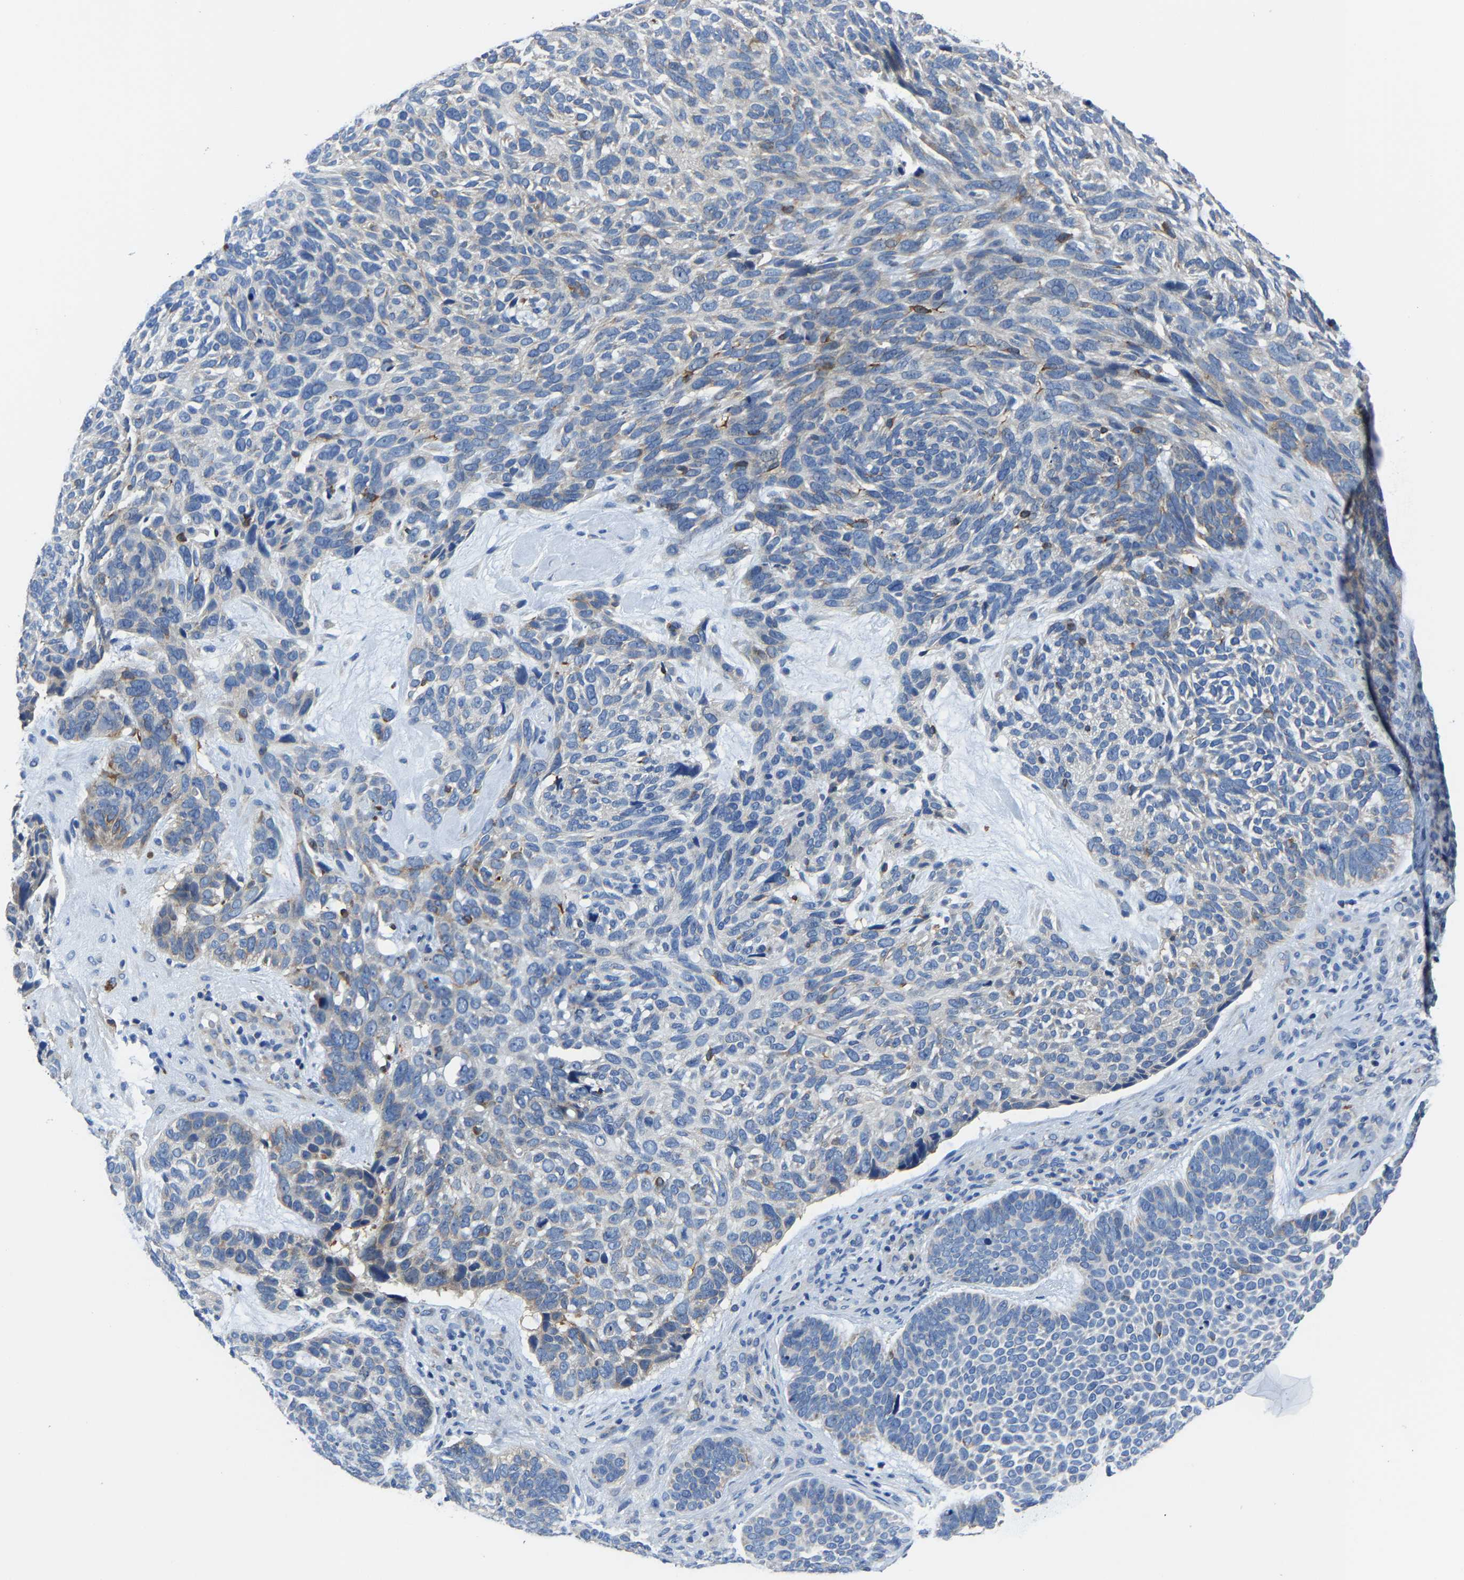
{"staining": {"intensity": "weak", "quantity": "<25%", "location": "cytoplasmic/membranous"}, "tissue": "skin cancer", "cell_type": "Tumor cells", "image_type": "cancer", "snomed": [{"axis": "morphology", "description": "Basal cell carcinoma"}, {"axis": "topography", "description": "Skin"}, {"axis": "topography", "description": "Skin of head"}], "caption": "Tumor cells are negative for protein expression in human skin basal cell carcinoma. The staining was performed using DAB (3,3'-diaminobenzidine) to visualize the protein expression in brown, while the nuclei were stained in blue with hematoxylin (Magnification: 20x).", "gene": "AGK", "patient": {"sex": "female", "age": 85}}